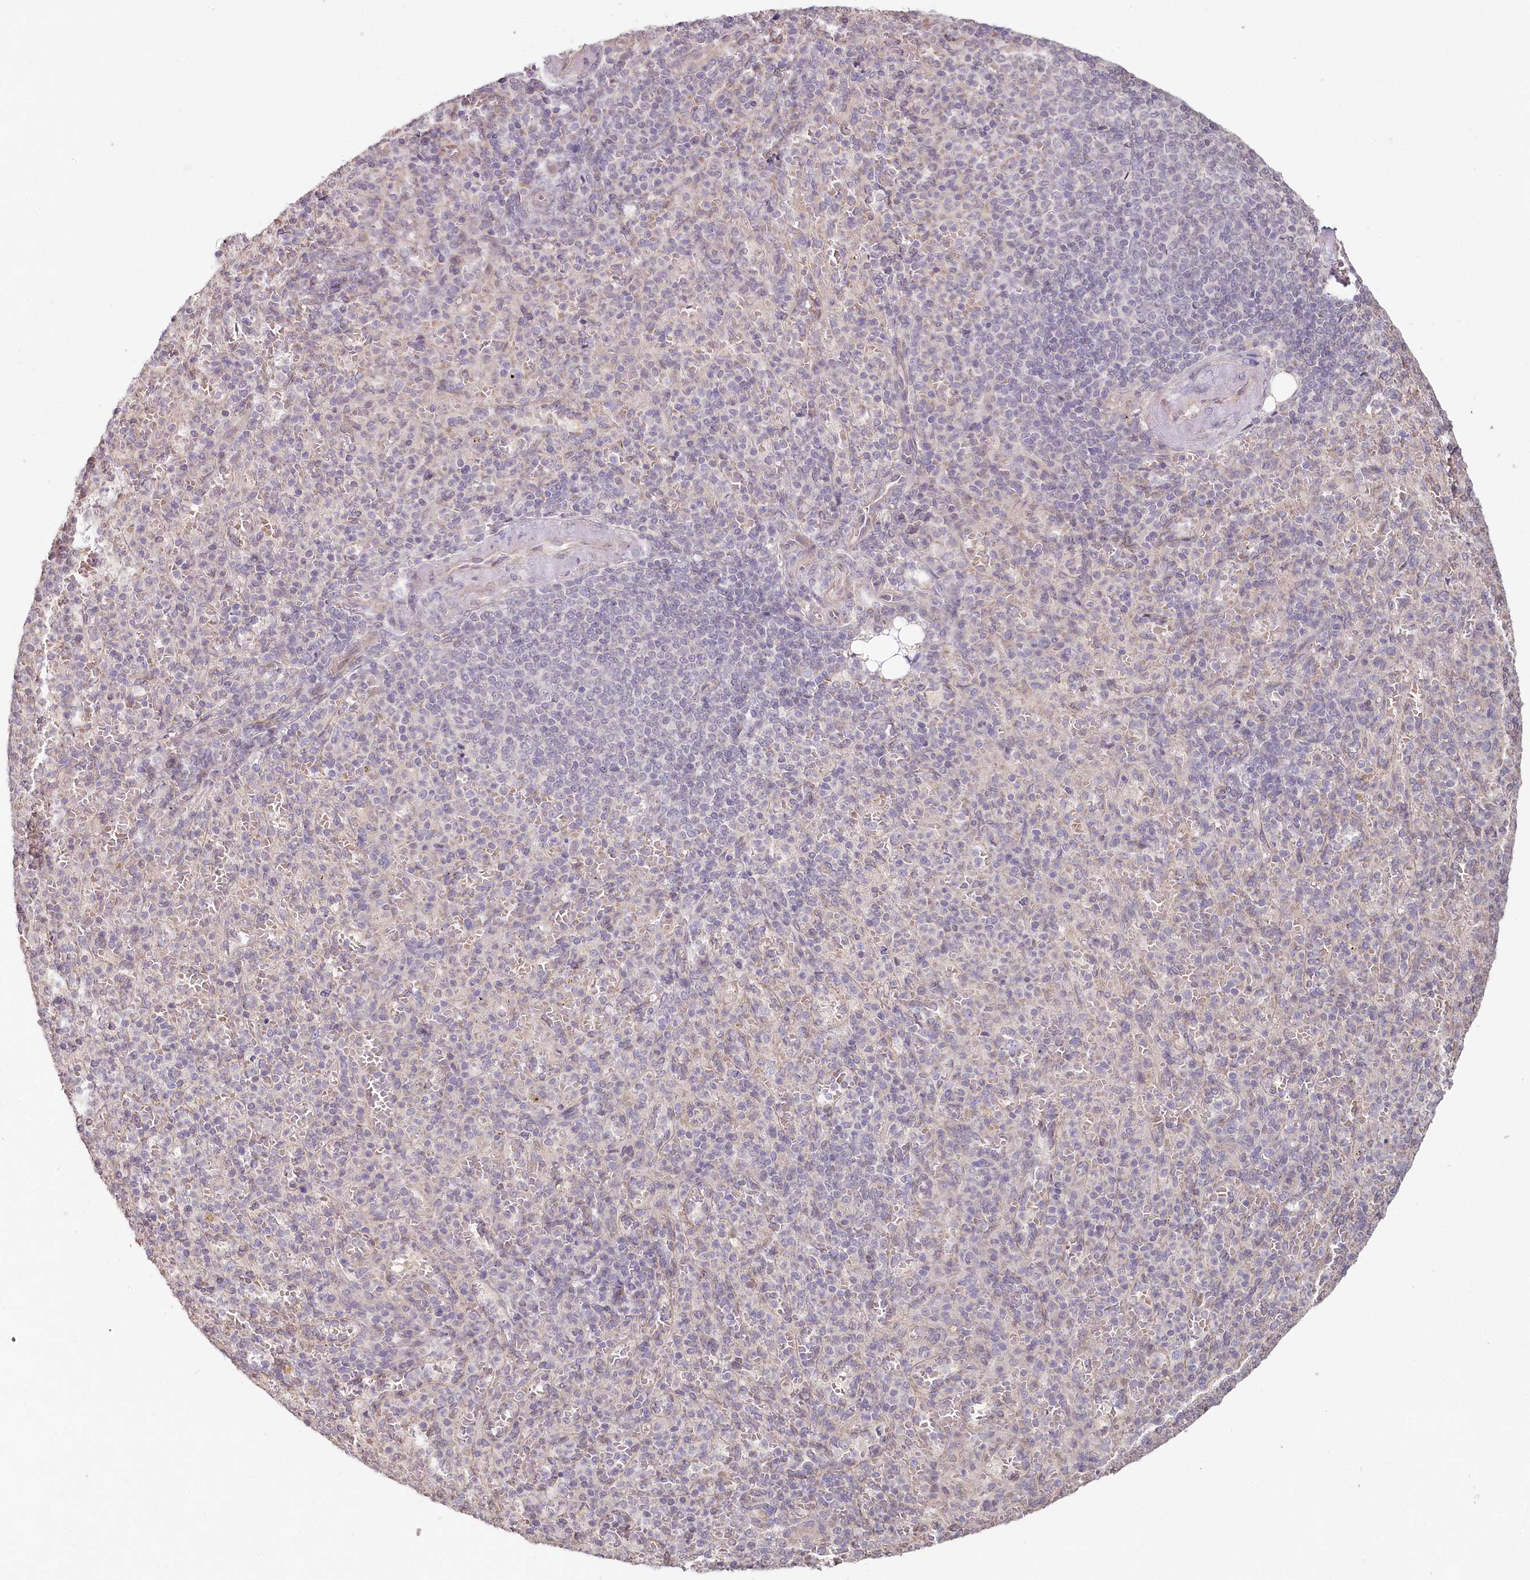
{"staining": {"intensity": "negative", "quantity": "none", "location": "none"}, "tissue": "spleen", "cell_type": "Cells in red pulp", "image_type": "normal", "snomed": [{"axis": "morphology", "description": "Normal tissue, NOS"}, {"axis": "topography", "description": "Spleen"}], "caption": "IHC of benign spleen displays no positivity in cells in red pulp.", "gene": "TCHP", "patient": {"sex": "female", "age": 74}}